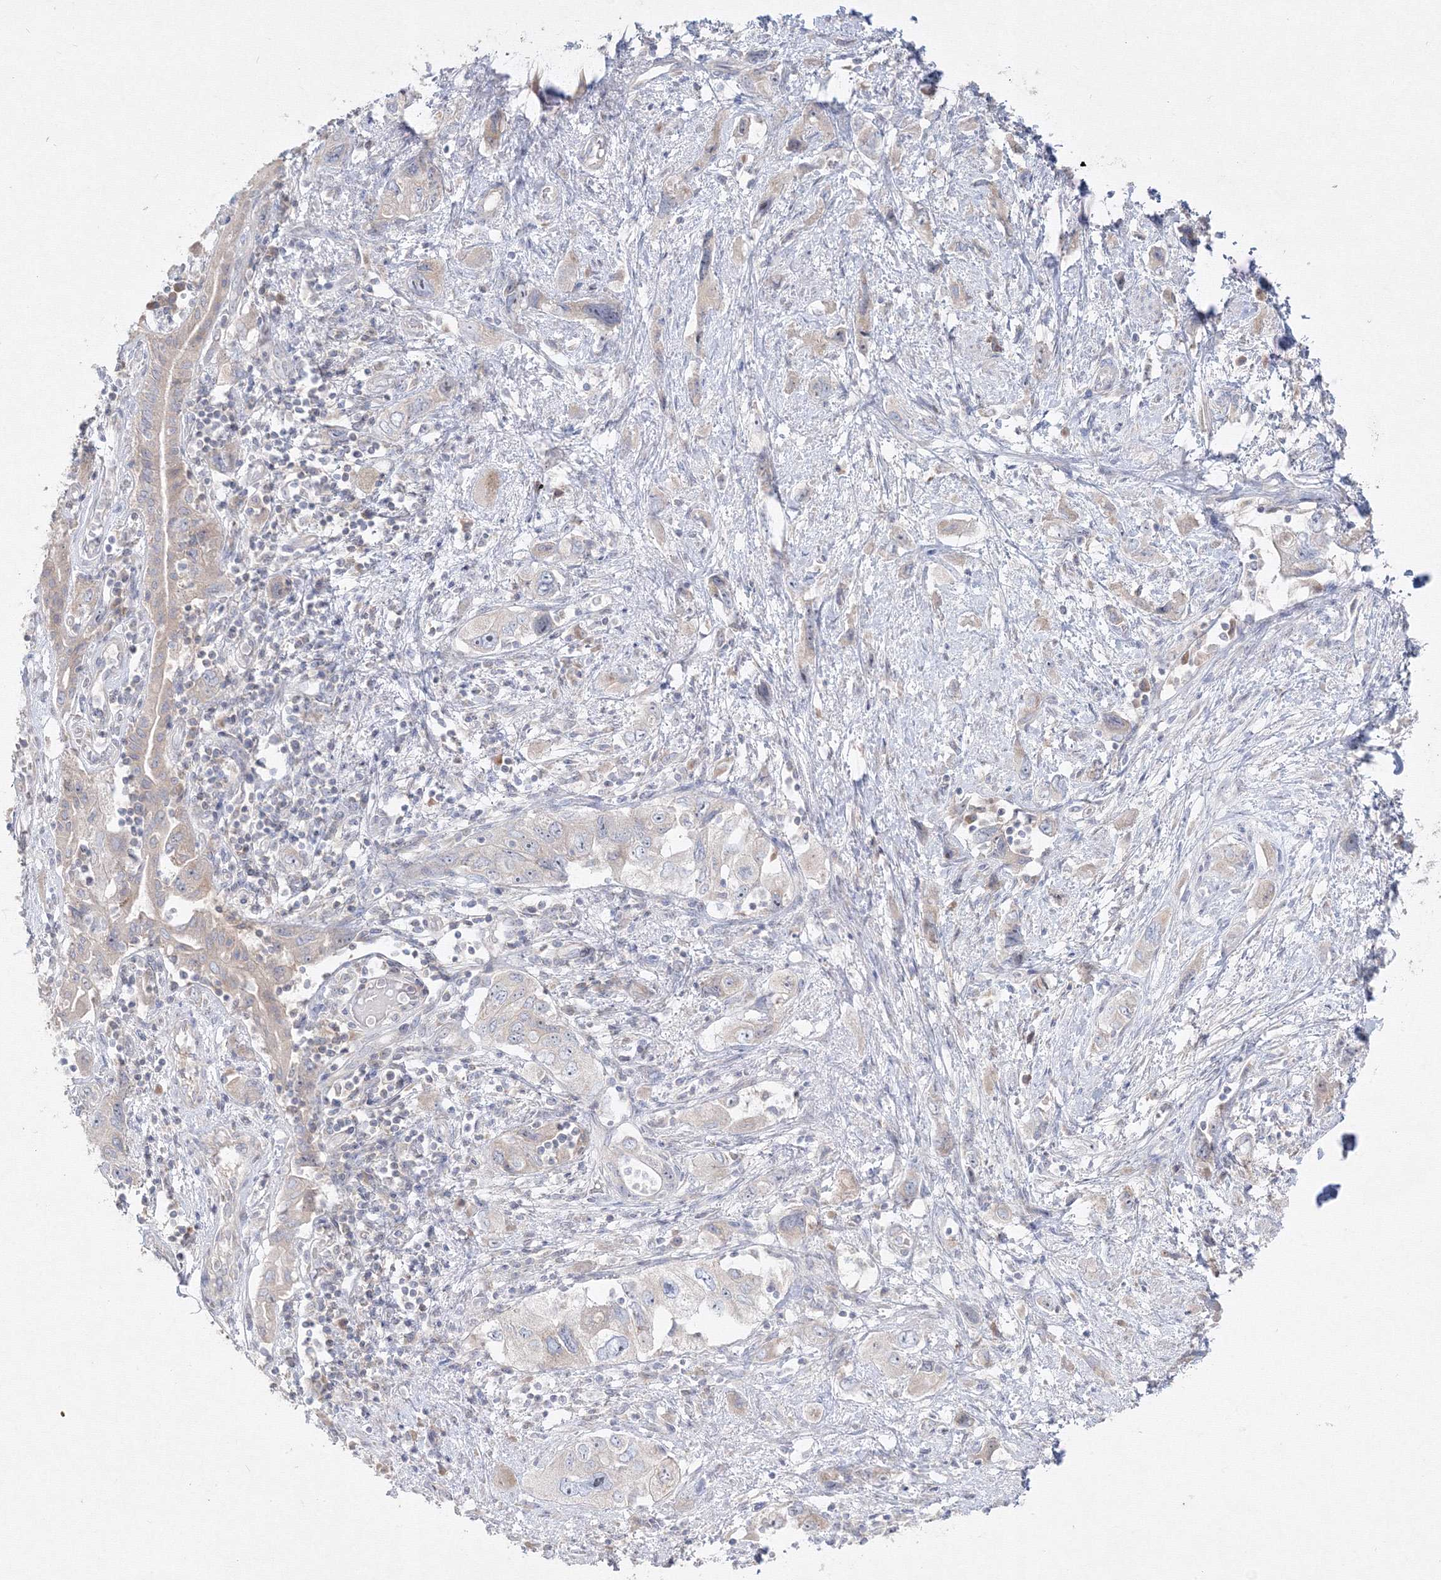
{"staining": {"intensity": "weak", "quantity": "<25%", "location": "cytoplasmic/membranous"}, "tissue": "pancreatic cancer", "cell_type": "Tumor cells", "image_type": "cancer", "snomed": [{"axis": "morphology", "description": "Adenocarcinoma, NOS"}, {"axis": "topography", "description": "Pancreas"}], "caption": "IHC histopathology image of neoplastic tissue: human adenocarcinoma (pancreatic) stained with DAB (3,3'-diaminobenzidine) reveals no significant protein positivity in tumor cells.", "gene": "FBXL8", "patient": {"sex": "female", "age": 73}}